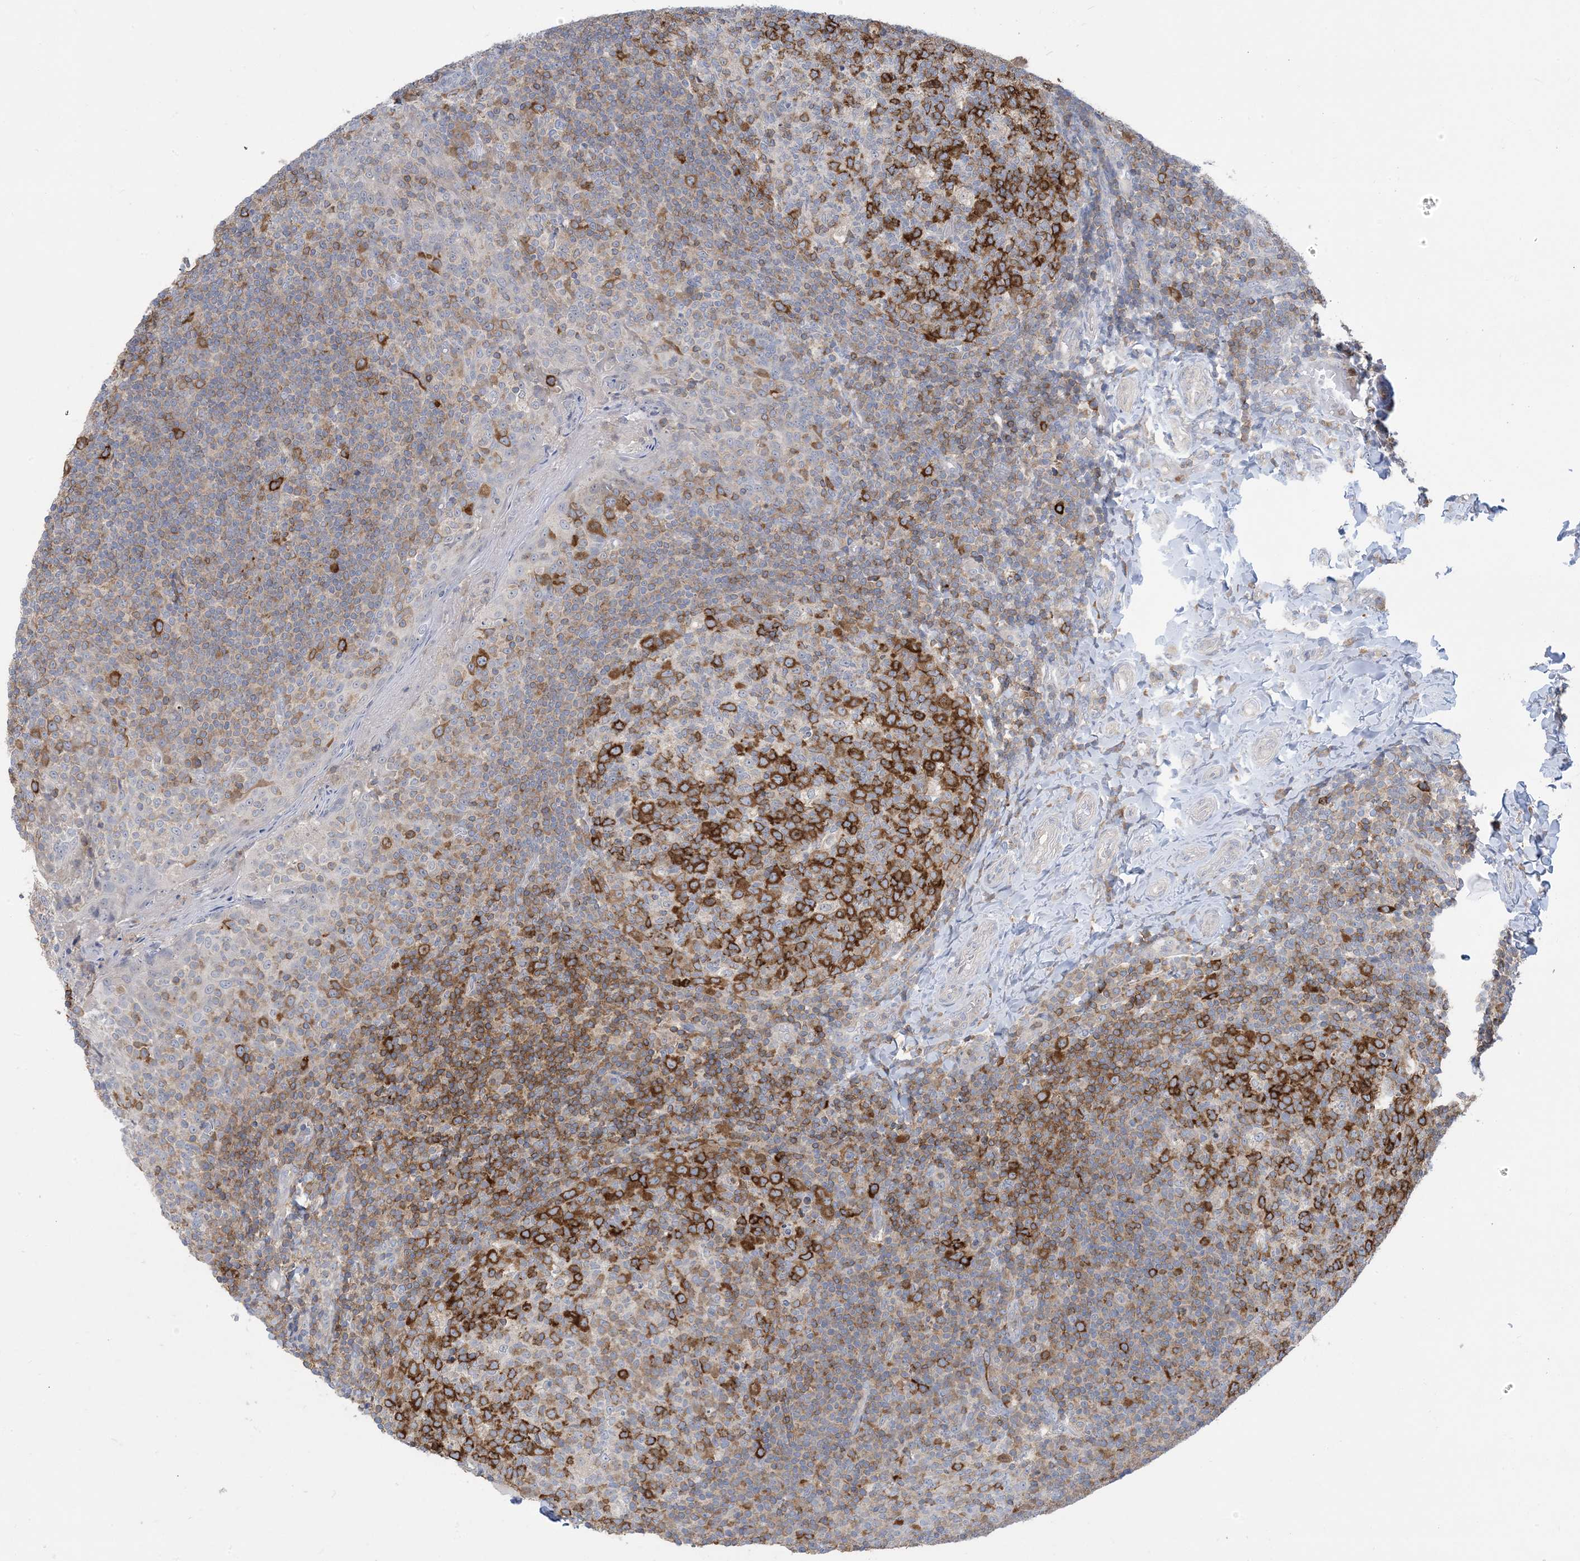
{"staining": {"intensity": "strong", "quantity": "25%-75%", "location": "cytoplasmic/membranous"}, "tissue": "tonsil", "cell_type": "Germinal center cells", "image_type": "normal", "snomed": [{"axis": "morphology", "description": "Normal tissue, NOS"}, {"axis": "topography", "description": "Tonsil"}], "caption": "Protein positivity by IHC reveals strong cytoplasmic/membranous expression in about 25%-75% of germinal center cells in unremarkable tonsil.", "gene": "AOC1", "patient": {"sex": "female", "age": 19}}